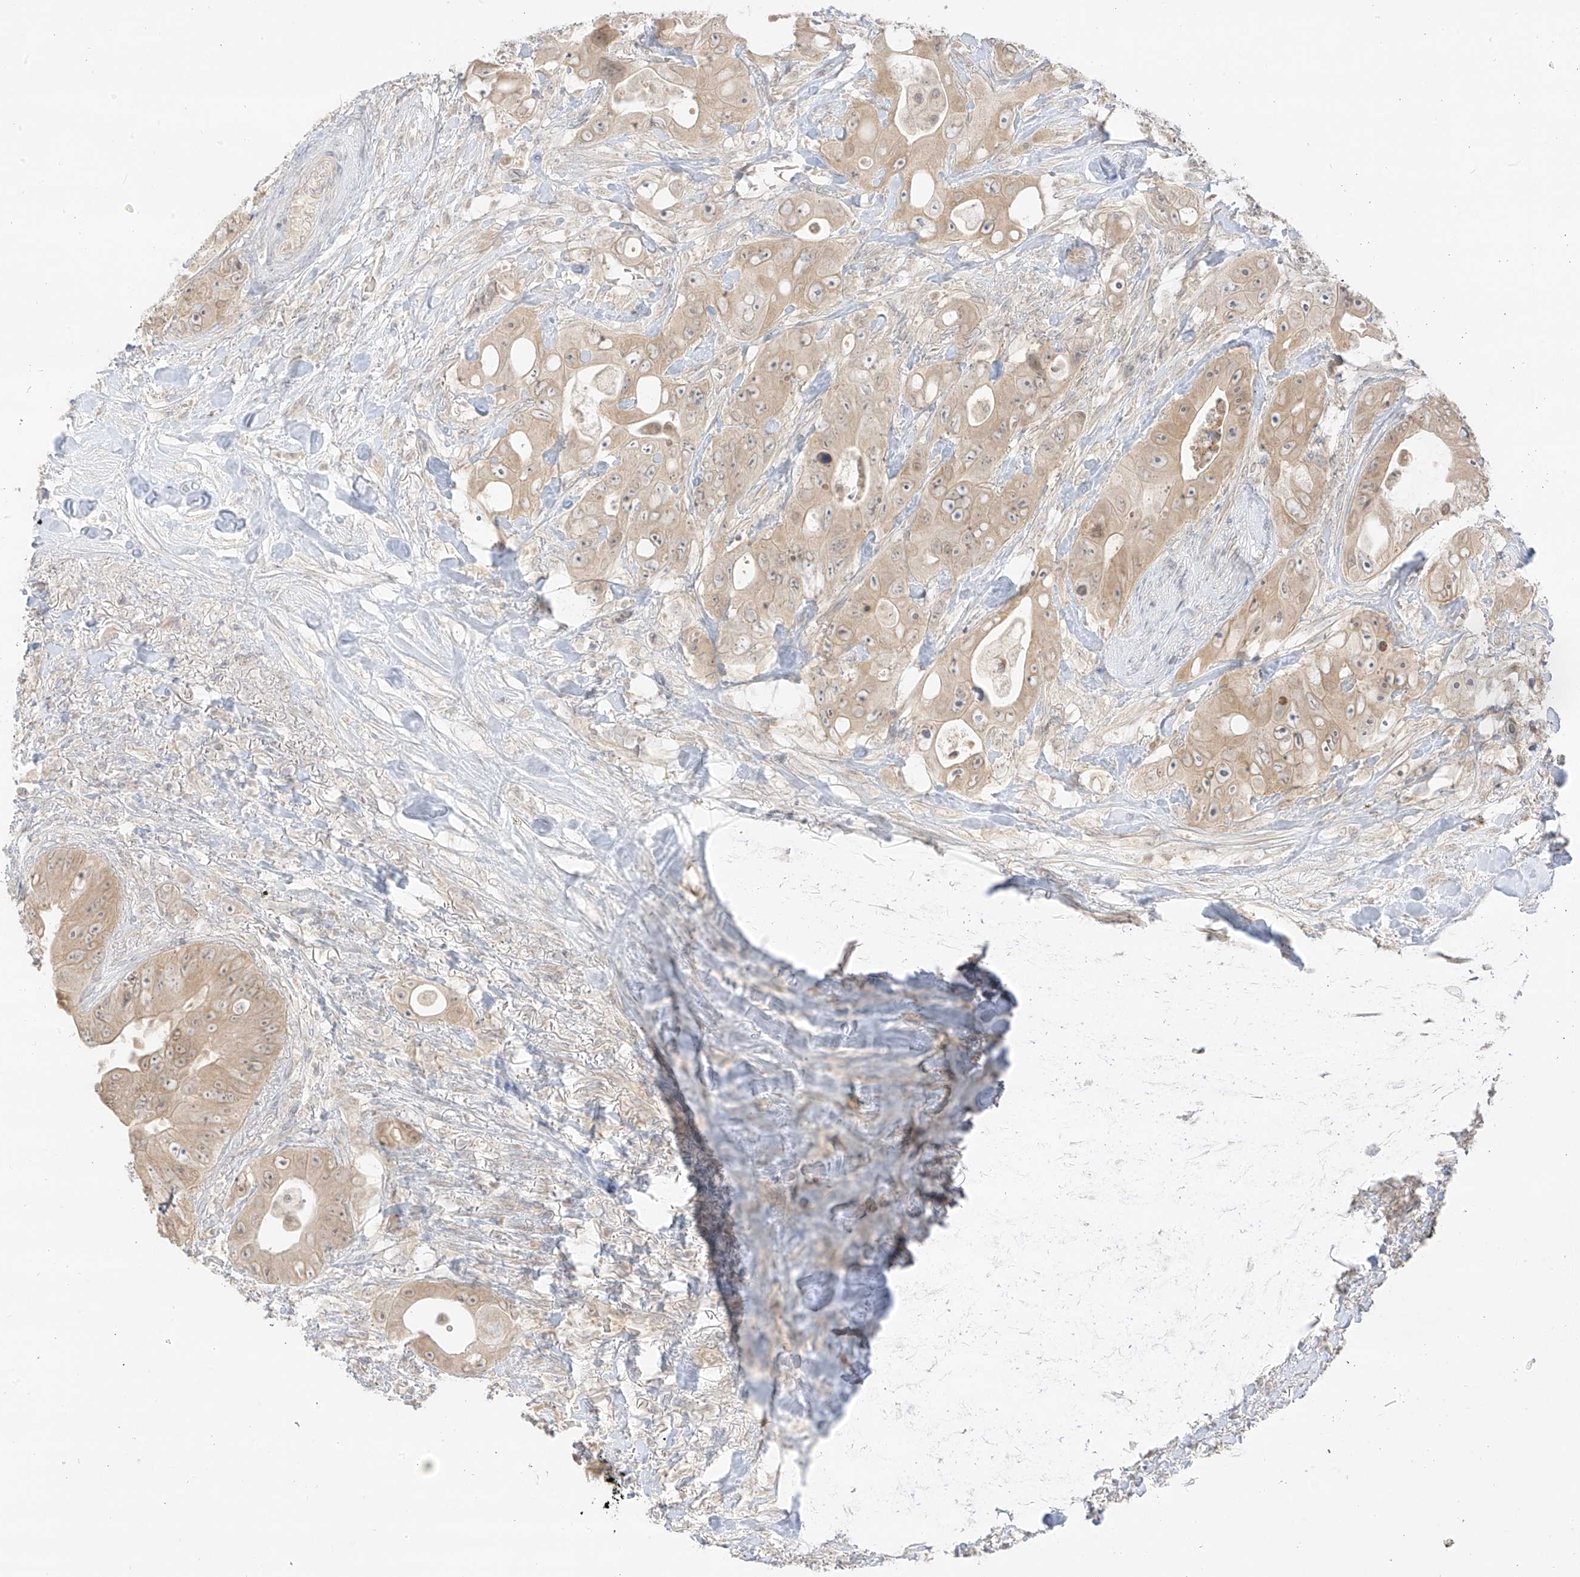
{"staining": {"intensity": "weak", "quantity": ">75%", "location": "cytoplasmic/membranous"}, "tissue": "colorectal cancer", "cell_type": "Tumor cells", "image_type": "cancer", "snomed": [{"axis": "morphology", "description": "Adenocarcinoma, NOS"}, {"axis": "topography", "description": "Colon"}], "caption": "Protein analysis of colorectal cancer (adenocarcinoma) tissue demonstrates weak cytoplasmic/membranous positivity in about >75% of tumor cells. The staining is performed using DAB (3,3'-diaminobenzidine) brown chromogen to label protein expression. The nuclei are counter-stained blue using hematoxylin.", "gene": "LIPT1", "patient": {"sex": "female", "age": 46}}